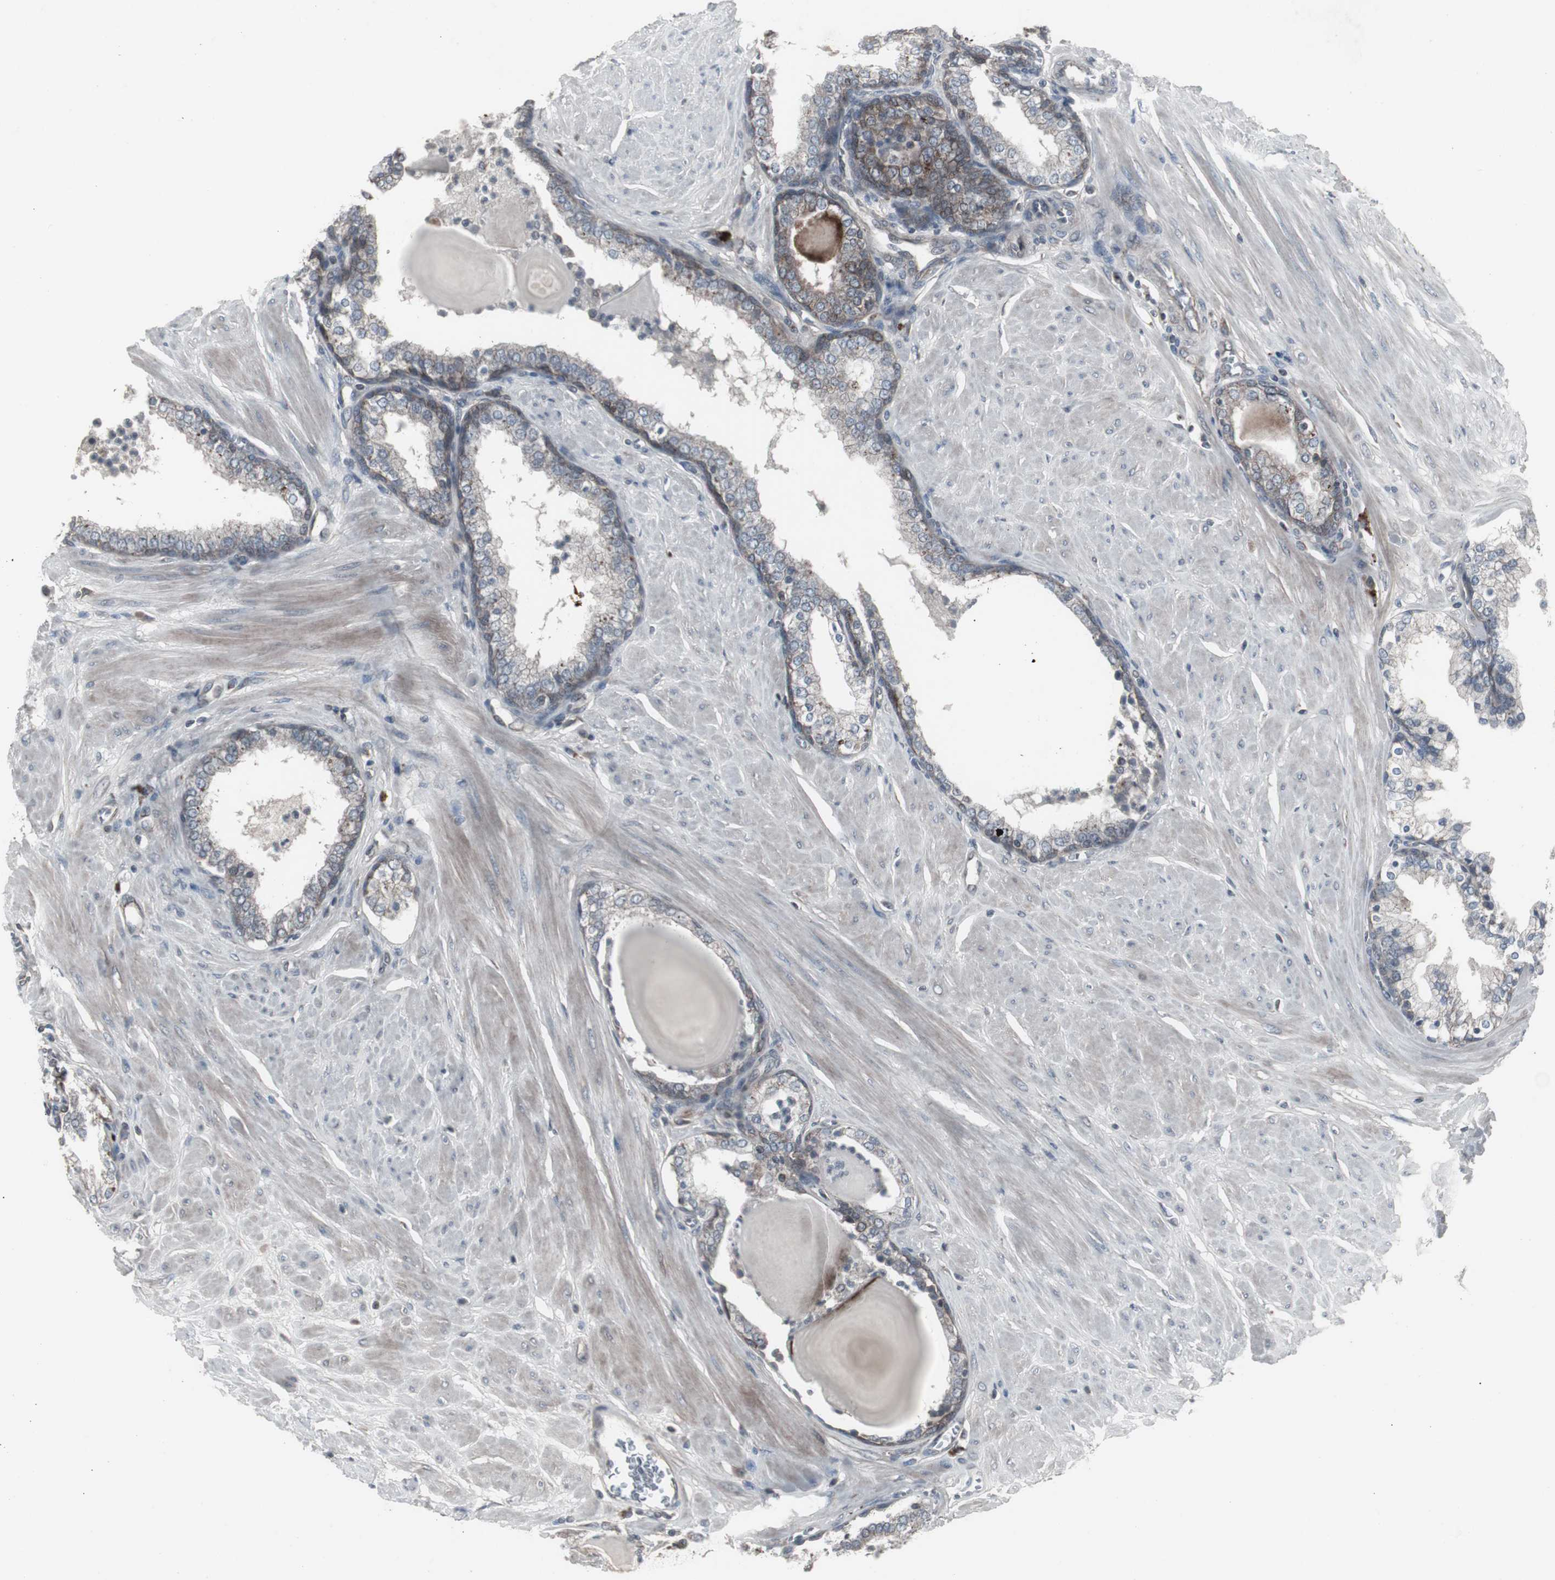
{"staining": {"intensity": "weak", "quantity": "<25%", "location": "cytoplasmic/membranous"}, "tissue": "prostate", "cell_type": "Glandular cells", "image_type": "normal", "snomed": [{"axis": "morphology", "description": "Normal tissue, NOS"}, {"axis": "topography", "description": "Prostate"}], "caption": "IHC micrograph of normal human prostate stained for a protein (brown), which exhibits no expression in glandular cells.", "gene": "SSTR2", "patient": {"sex": "male", "age": 51}}